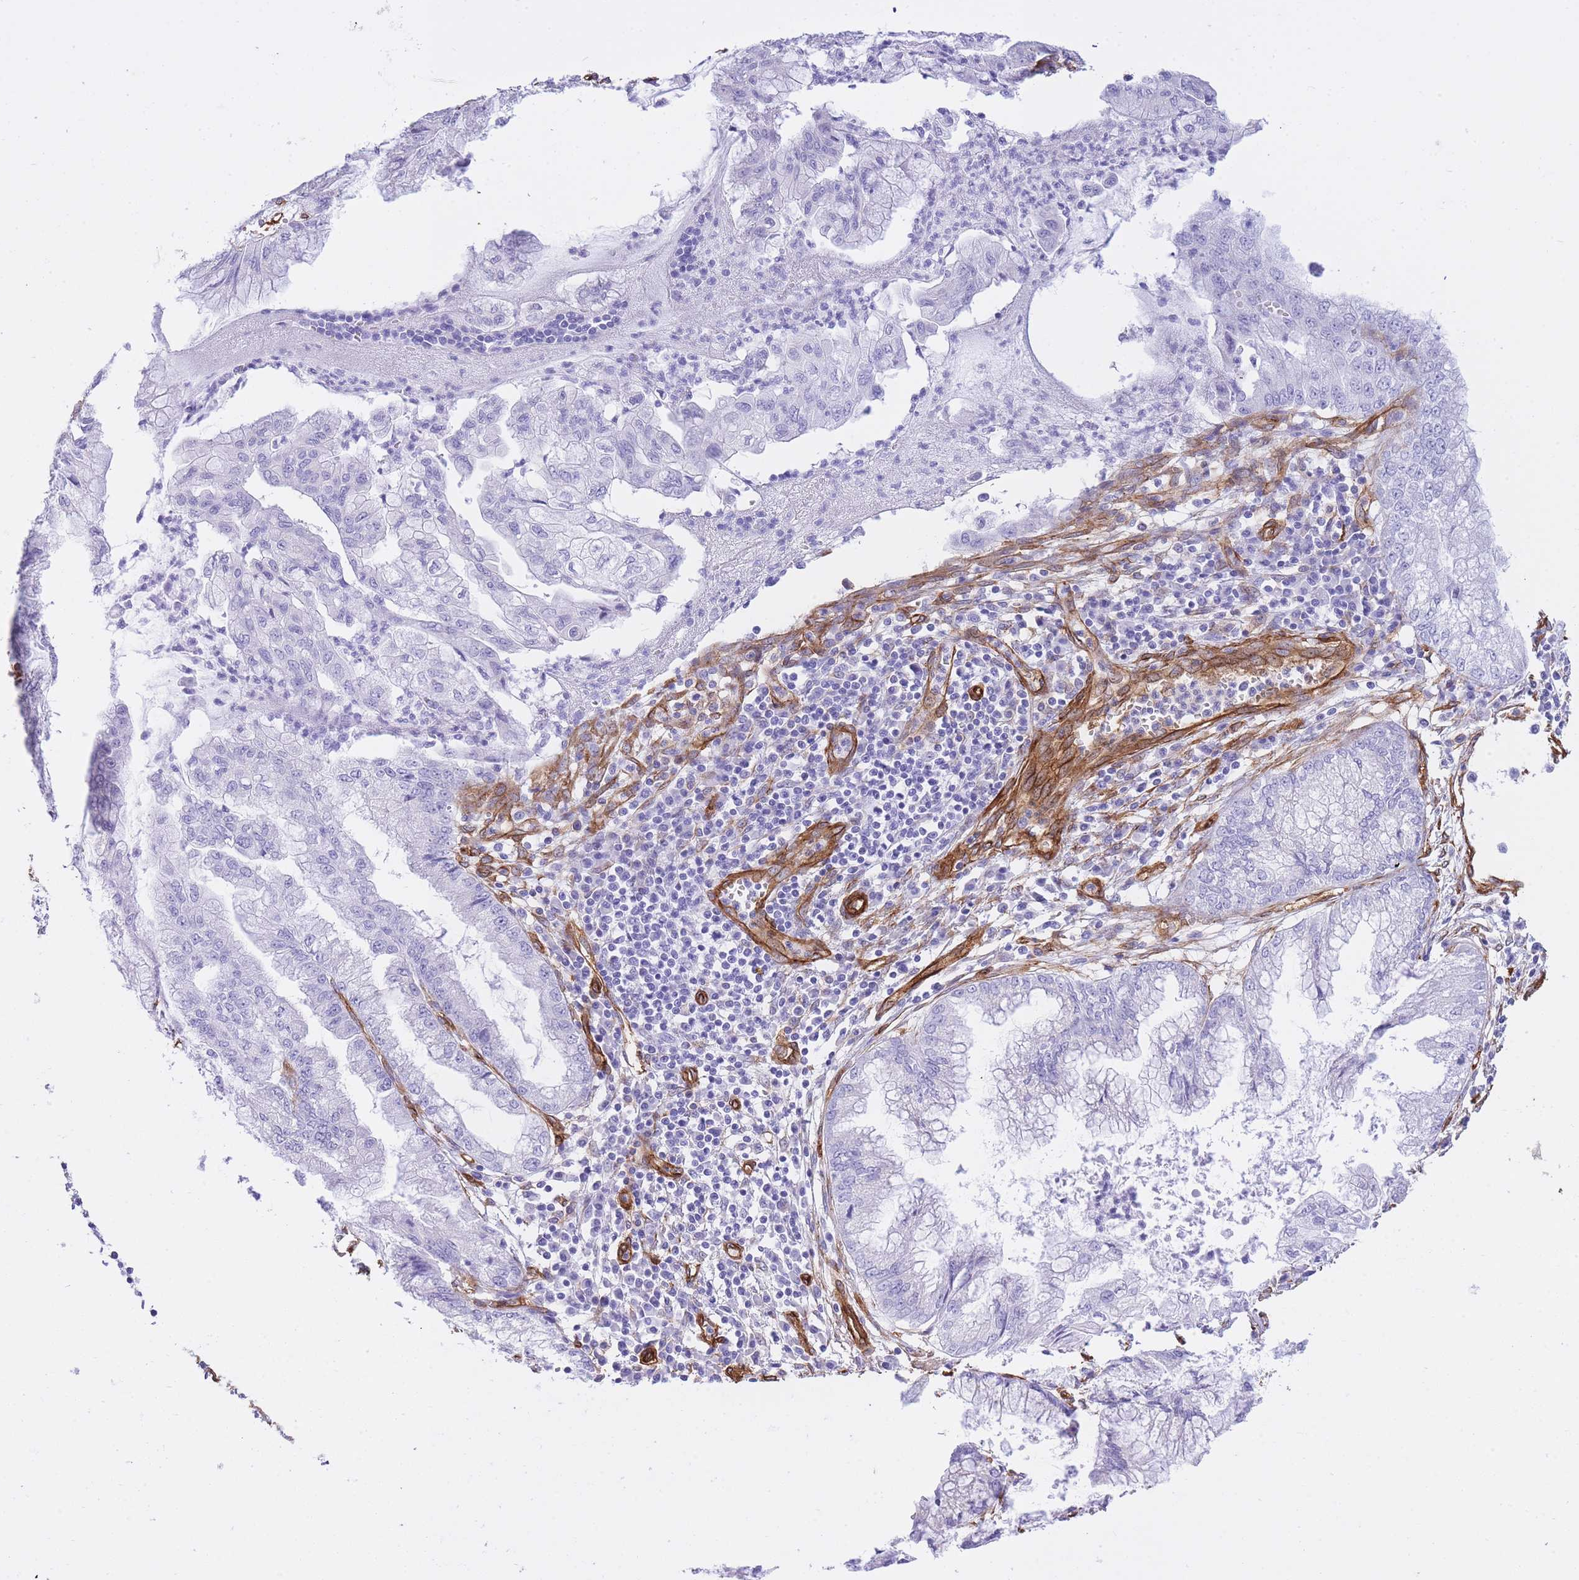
{"staining": {"intensity": "negative", "quantity": "none", "location": "none"}, "tissue": "pancreatic cancer", "cell_type": "Tumor cells", "image_type": "cancer", "snomed": [{"axis": "morphology", "description": "Adenocarcinoma, NOS"}, {"axis": "topography", "description": "Pancreas"}], "caption": "A micrograph of human pancreatic cancer (adenocarcinoma) is negative for staining in tumor cells.", "gene": "CAVIN1", "patient": {"sex": "male", "age": 73}}